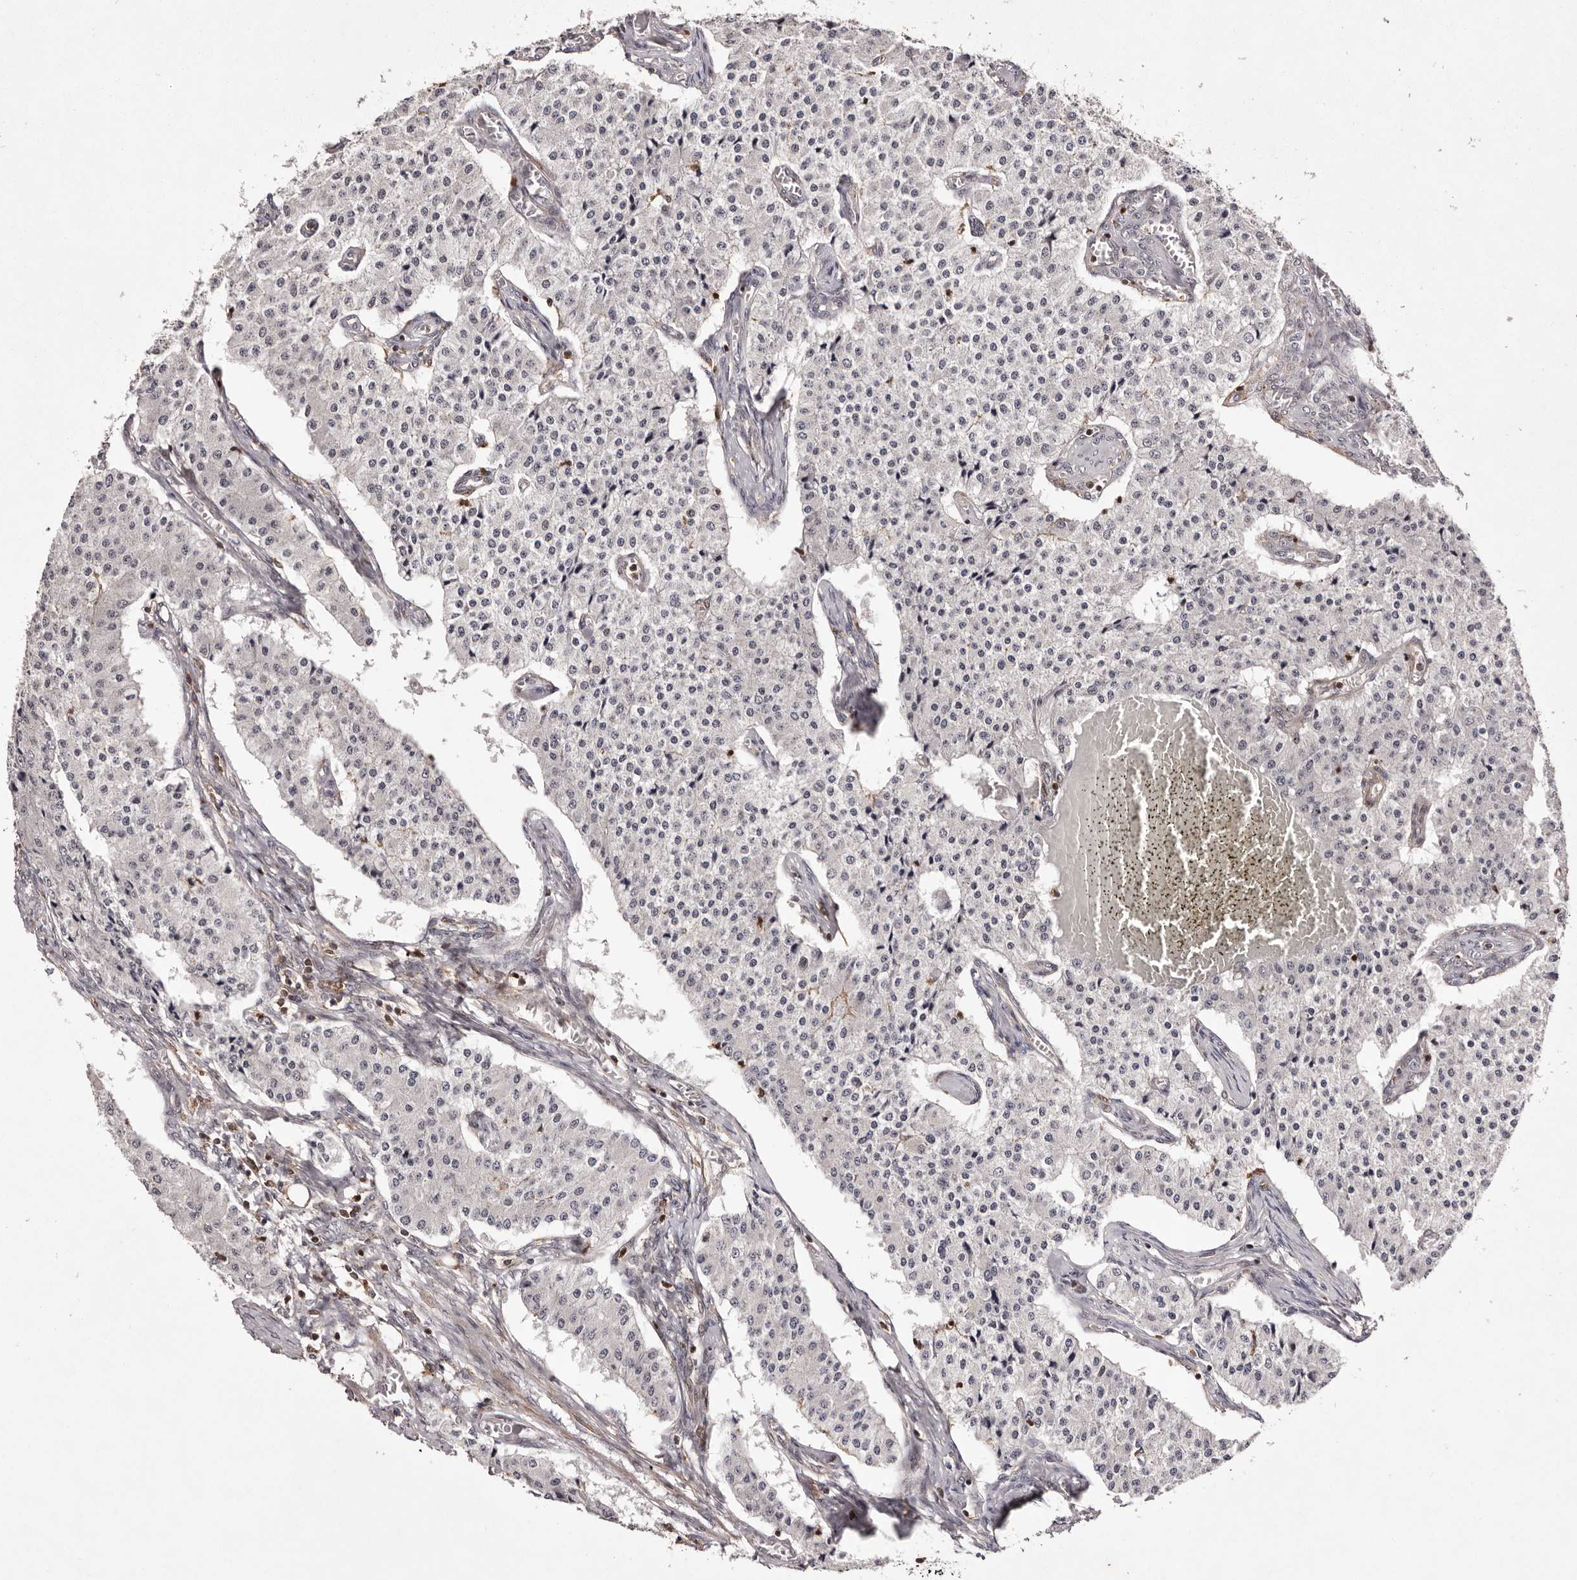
{"staining": {"intensity": "negative", "quantity": "none", "location": "none"}, "tissue": "carcinoid", "cell_type": "Tumor cells", "image_type": "cancer", "snomed": [{"axis": "morphology", "description": "Carcinoid, malignant, NOS"}, {"axis": "topography", "description": "Colon"}], "caption": "Immunohistochemistry micrograph of neoplastic tissue: carcinoid stained with DAB (3,3'-diaminobenzidine) exhibits no significant protein positivity in tumor cells.", "gene": "FBXO5", "patient": {"sex": "female", "age": 52}}